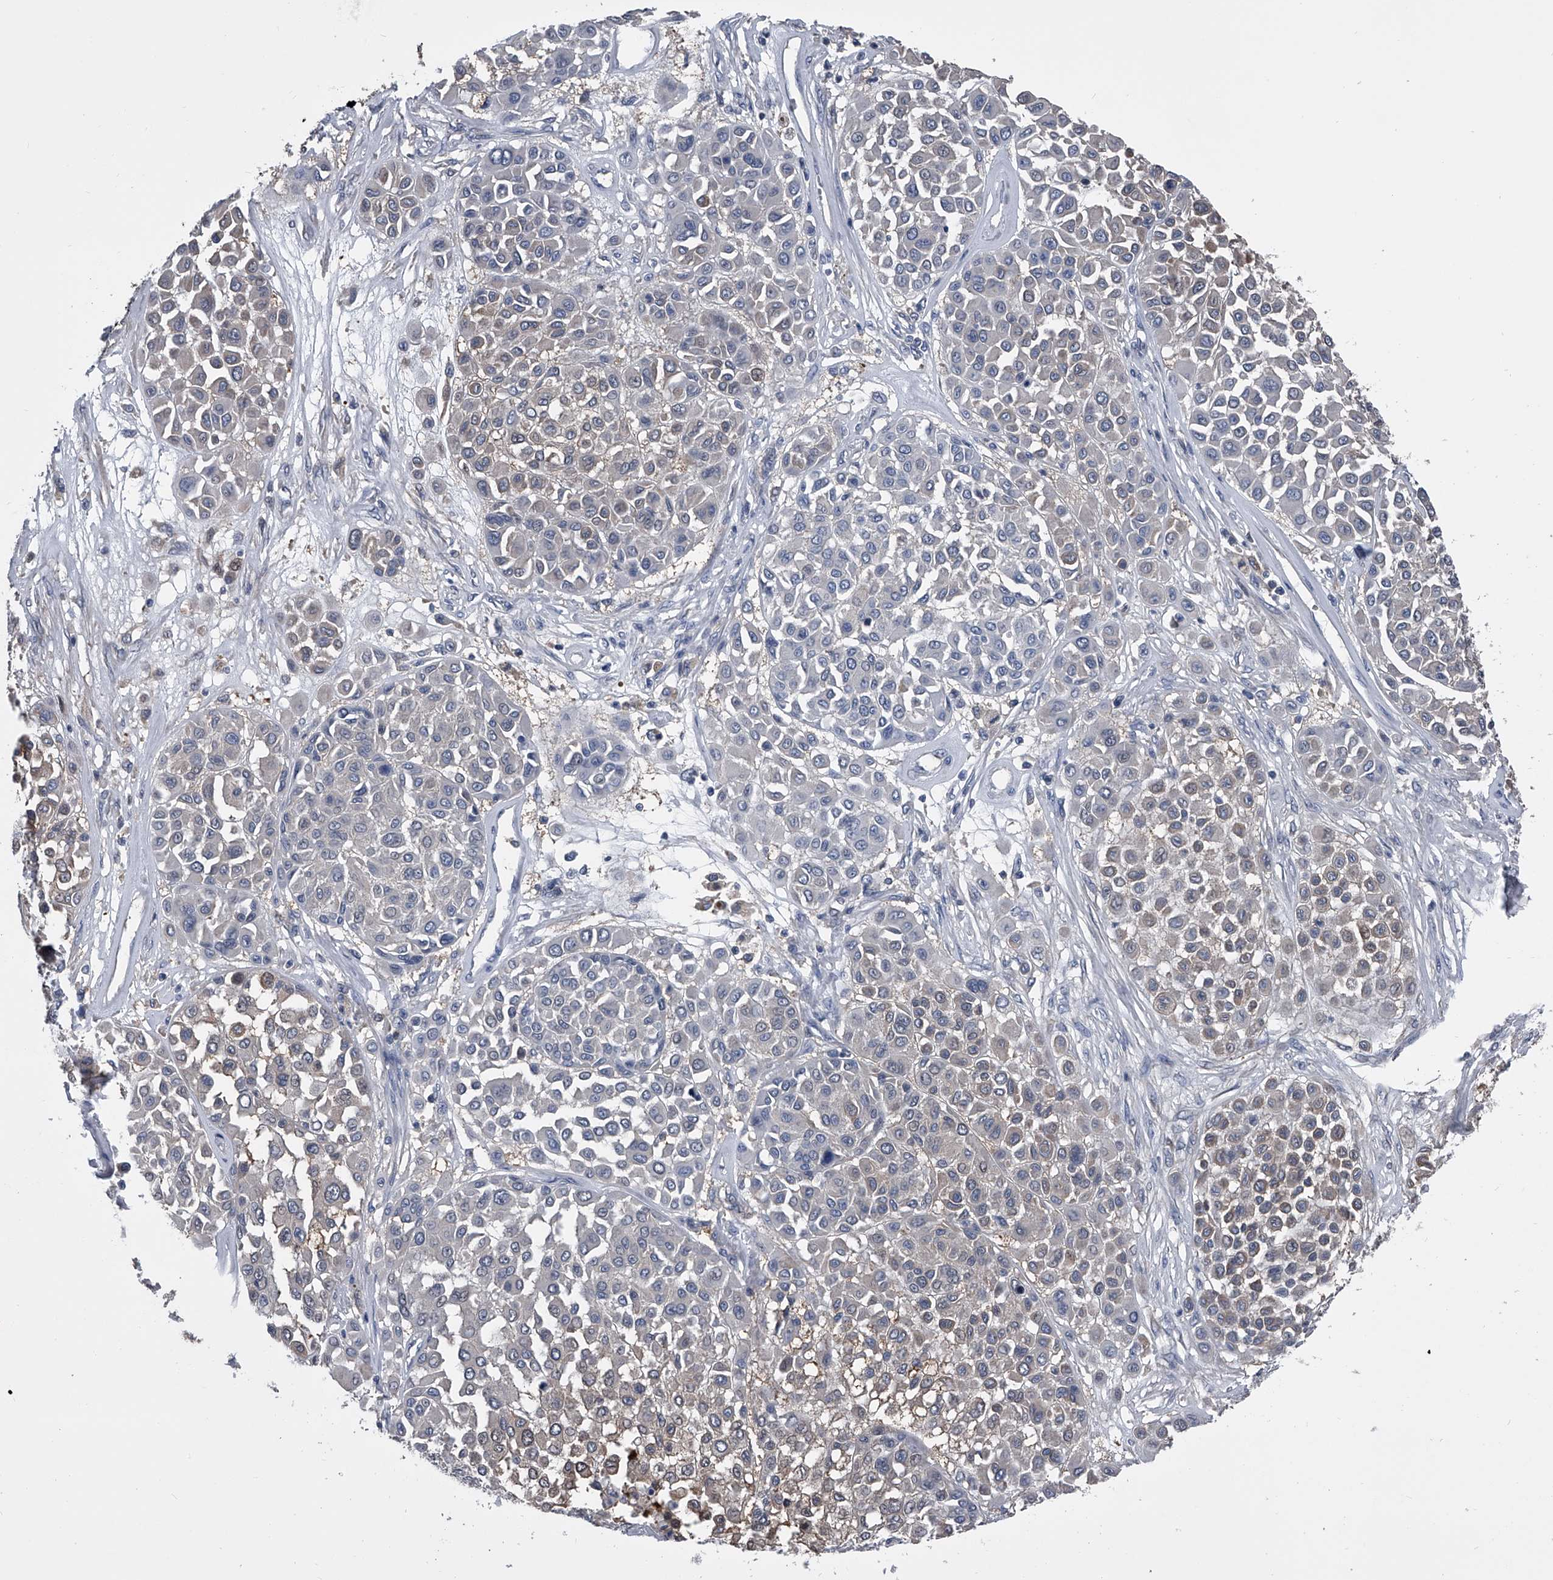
{"staining": {"intensity": "weak", "quantity": "<25%", "location": "cytoplasmic/membranous"}, "tissue": "melanoma", "cell_type": "Tumor cells", "image_type": "cancer", "snomed": [{"axis": "morphology", "description": "Malignant melanoma, Metastatic site"}, {"axis": "topography", "description": "Soft tissue"}], "caption": "This is a image of immunohistochemistry (IHC) staining of malignant melanoma (metastatic site), which shows no expression in tumor cells.", "gene": "KIF13A", "patient": {"sex": "male", "age": 41}}